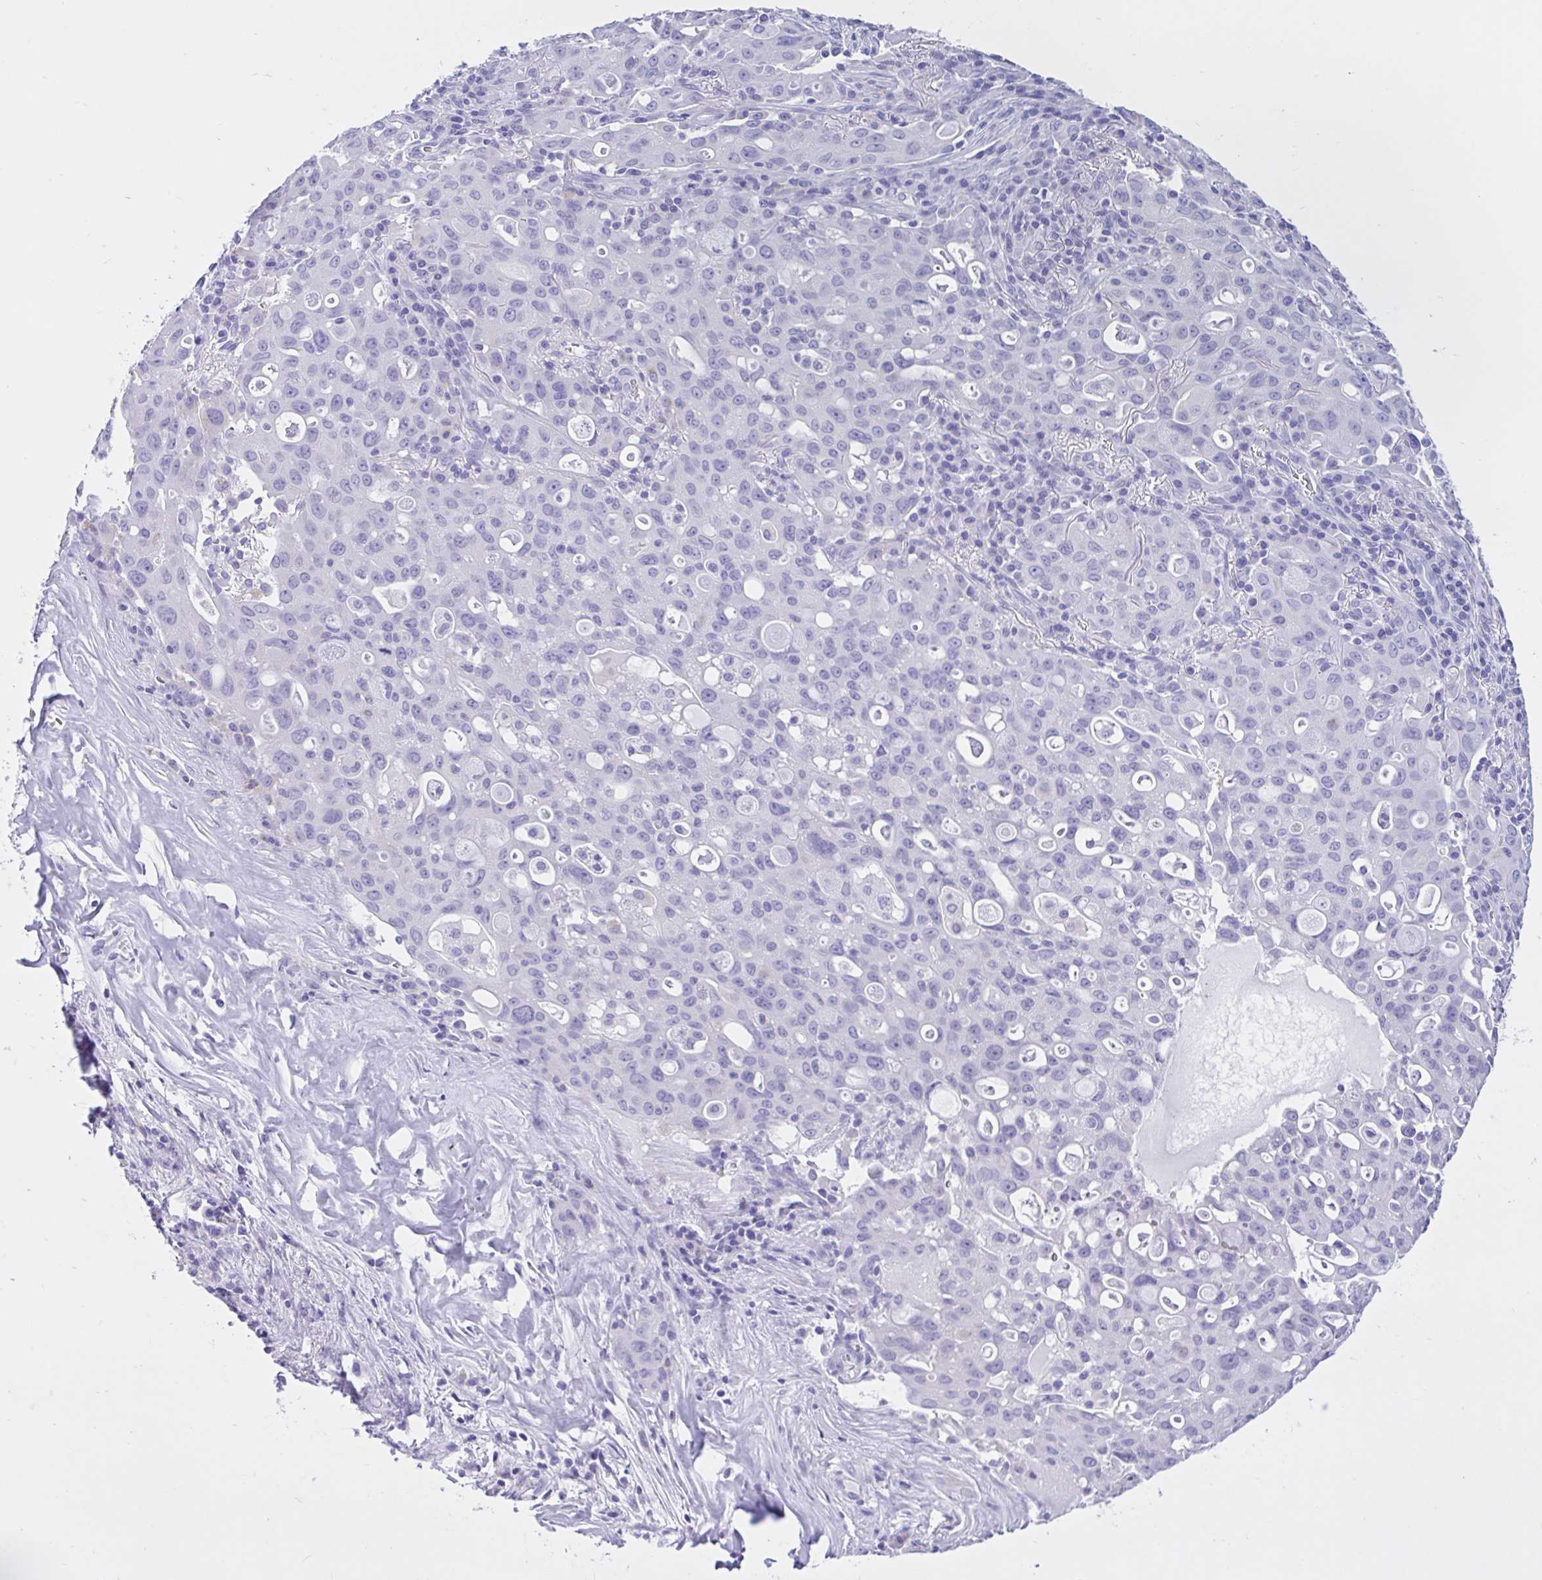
{"staining": {"intensity": "negative", "quantity": "none", "location": "none"}, "tissue": "lung cancer", "cell_type": "Tumor cells", "image_type": "cancer", "snomed": [{"axis": "morphology", "description": "Adenocarcinoma, NOS"}, {"axis": "topography", "description": "Lung"}], "caption": "High magnification brightfield microscopy of lung cancer stained with DAB (brown) and counterstained with hematoxylin (blue): tumor cells show no significant staining.", "gene": "OR4N4", "patient": {"sex": "female", "age": 44}}